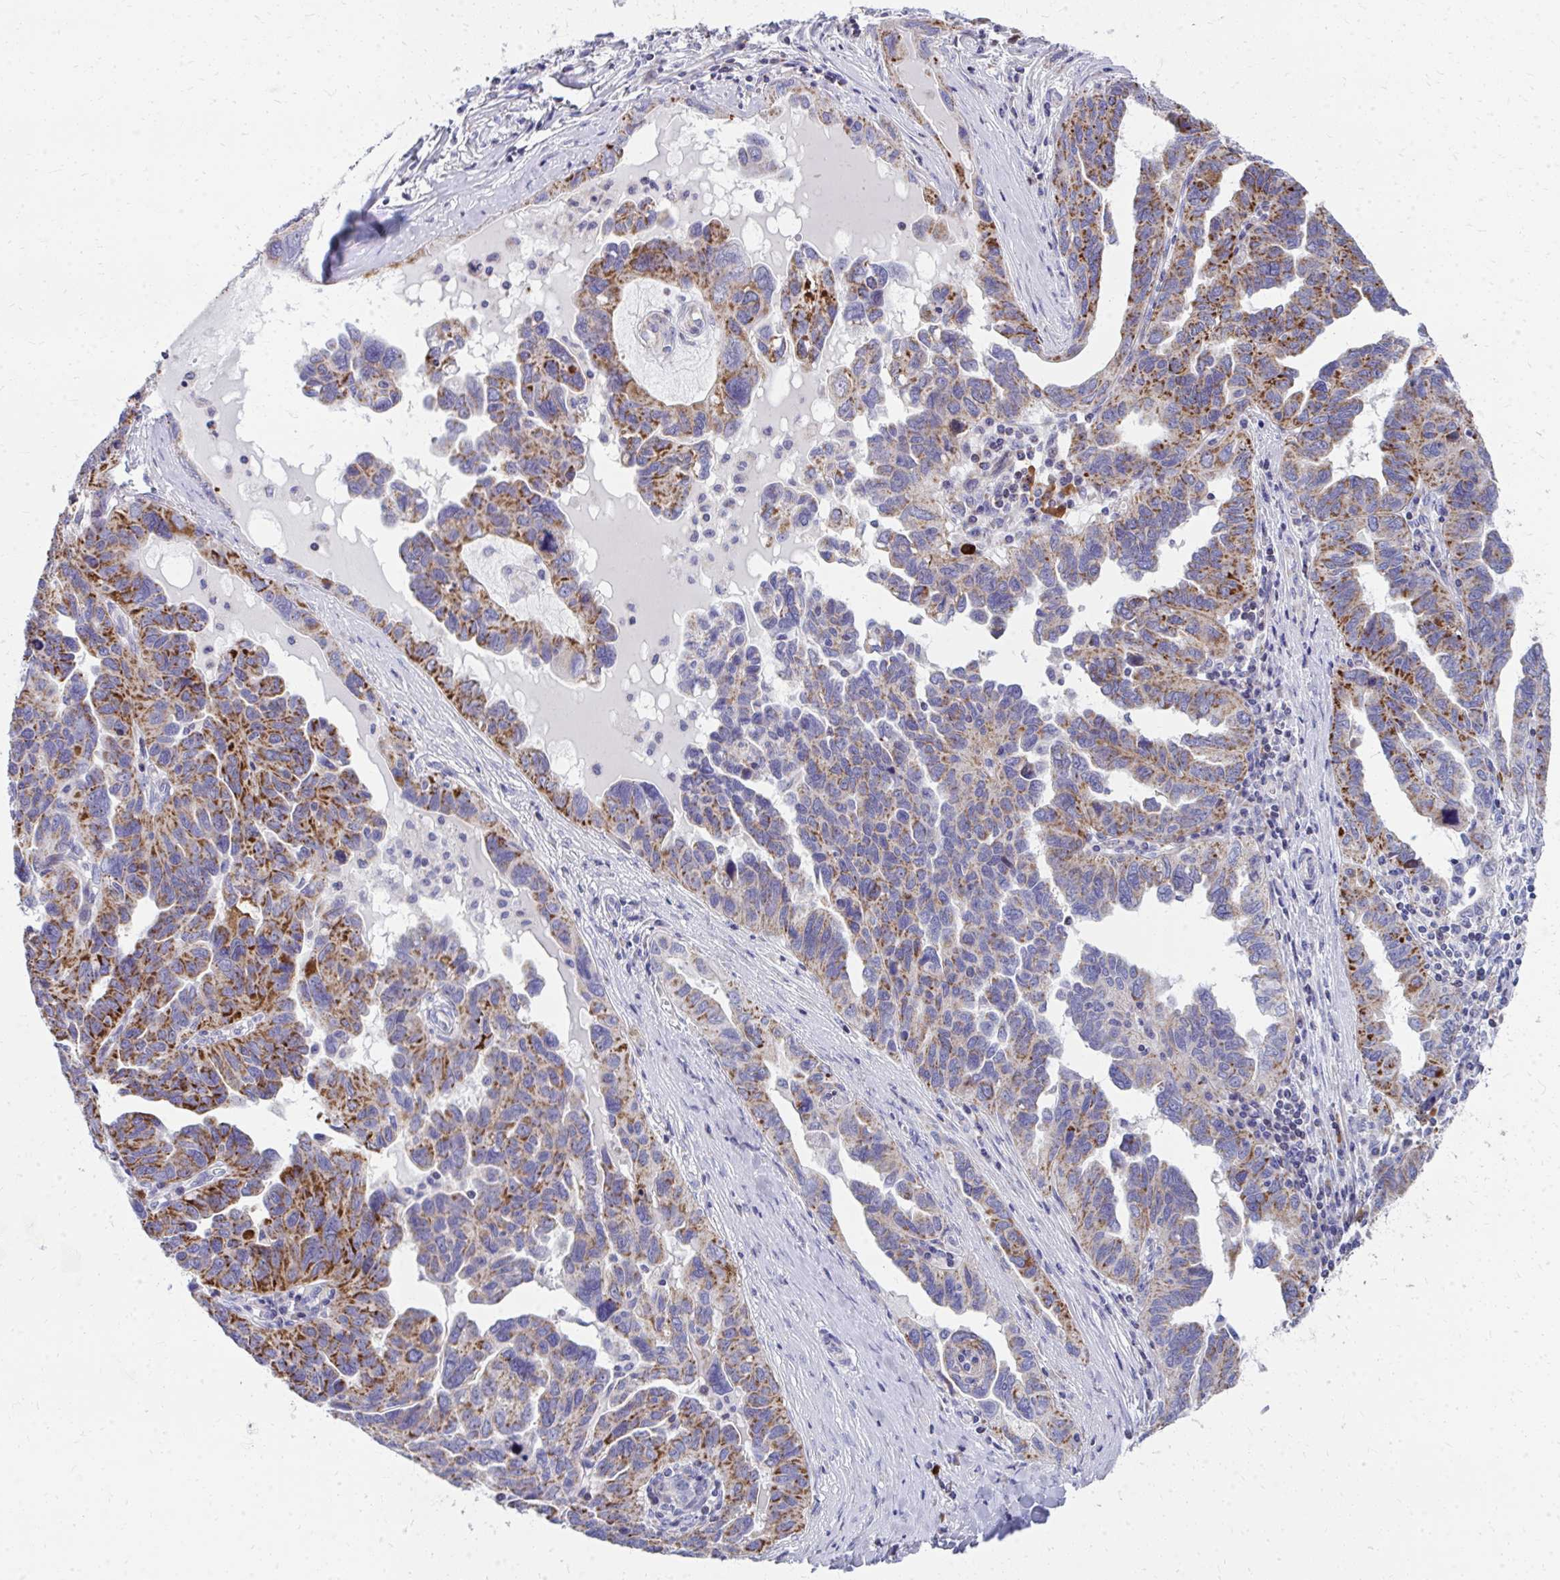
{"staining": {"intensity": "strong", "quantity": "25%-75%", "location": "cytoplasmic/membranous"}, "tissue": "ovarian cancer", "cell_type": "Tumor cells", "image_type": "cancer", "snomed": [{"axis": "morphology", "description": "Cystadenocarcinoma, serous, NOS"}, {"axis": "topography", "description": "Ovary"}], "caption": "The image exhibits a brown stain indicating the presence of a protein in the cytoplasmic/membranous of tumor cells in serous cystadenocarcinoma (ovarian). Nuclei are stained in blue.", "gene": "IL37", "patient": {"sex": "female", "age": 64}}